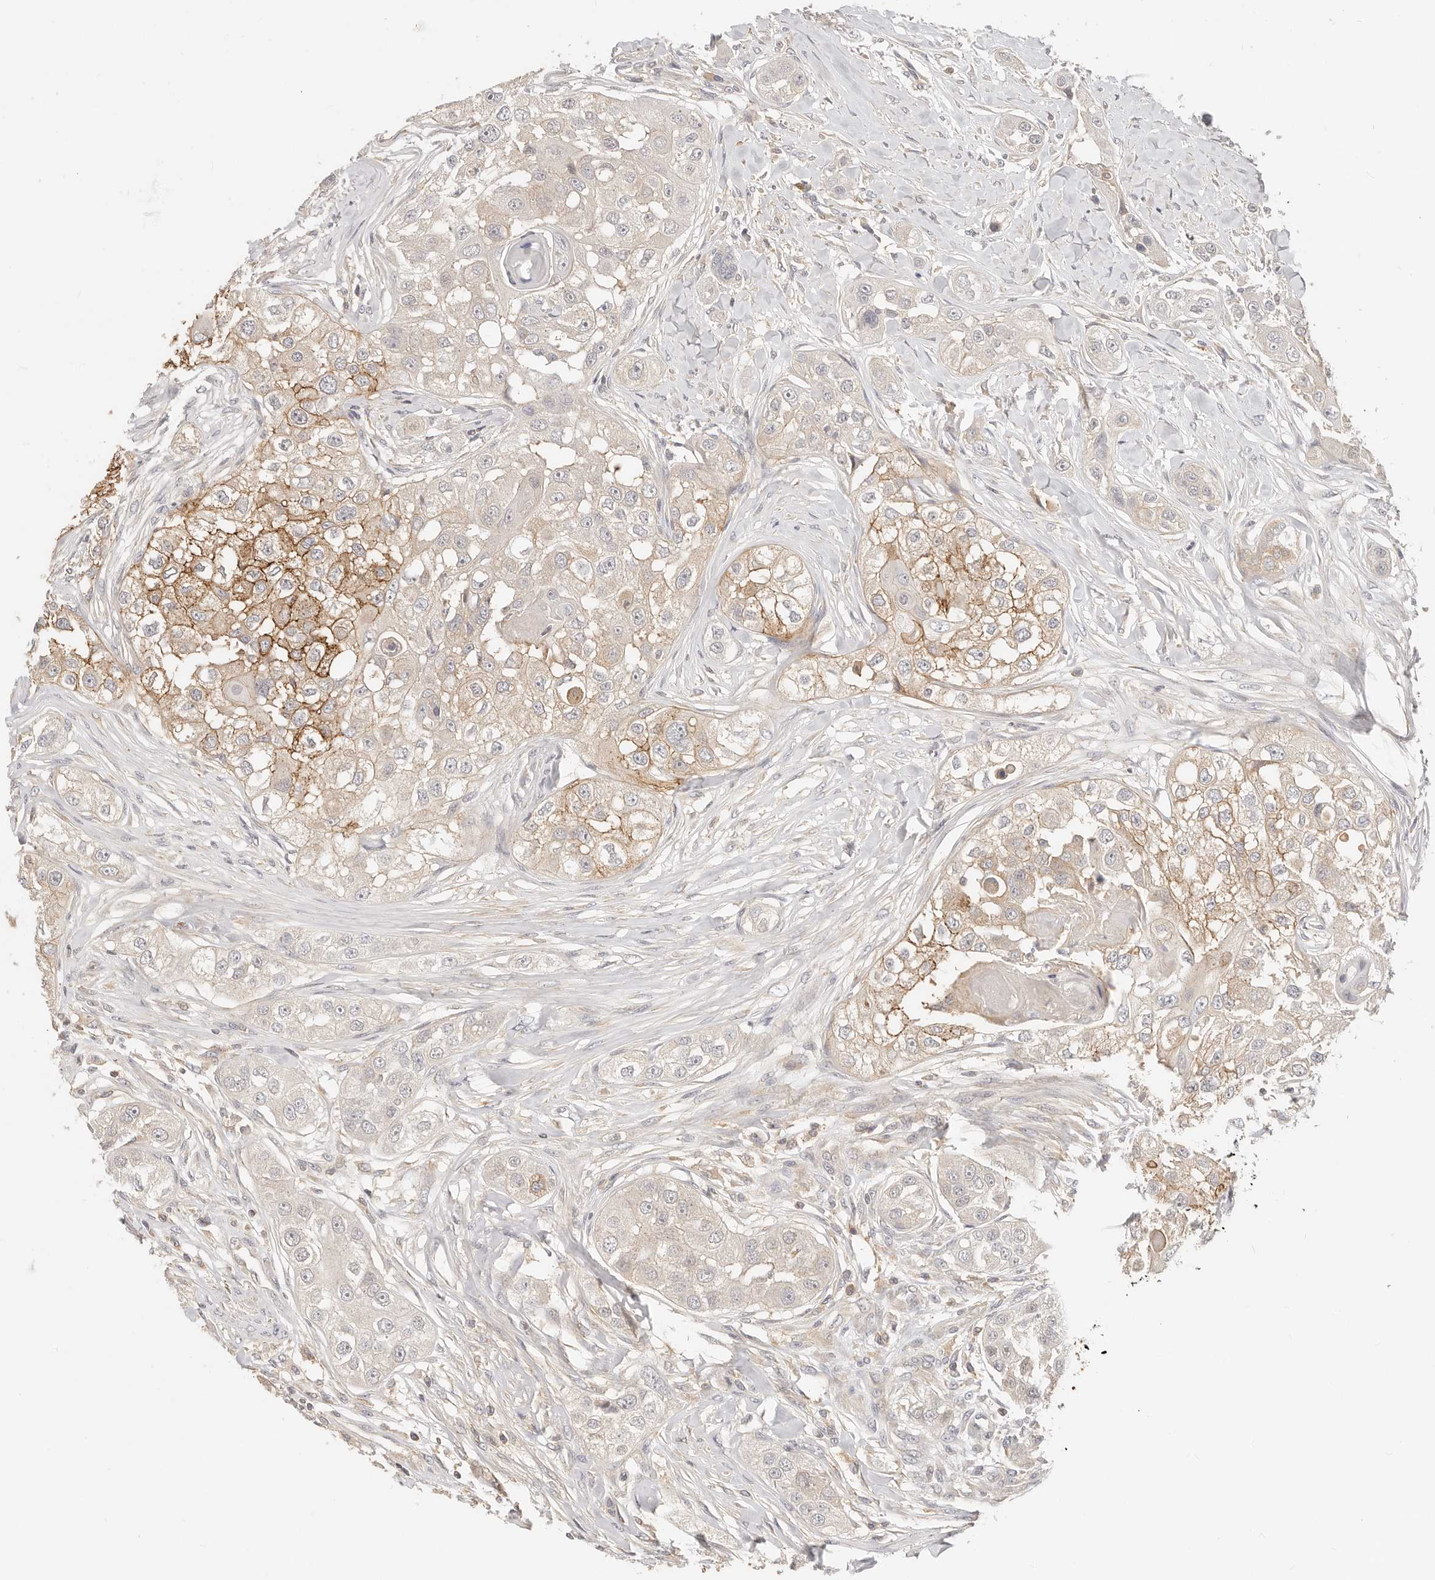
{"staining": {"intensity": "moderate", "quantity": "25%-75%", "location": "cytoplasmic/membranous"}, "tissue": "head and neck cancer", "cell_type": "Tumor cells", "image_type": "cancer", "snomed": [{"axis": "morphology", "description": "Normal tissue, NOS"}, {"axis": "morphology", "description": "Squamous cell carcinoma, NOS"}, {"axis": "topography", "description": "Skeletal muscle"}, {"axis": "topography", "description": "Head-Neck"}], "caption": "Immunohistochemical staining of head and neck squamous cell carcinoma demonstrates moderate cytoplasmic/membranous protein positivity in about 25%-75% of tumor cells.", "gene": "DTNBP1", "patient": {"sex": "male", "age": 51}}